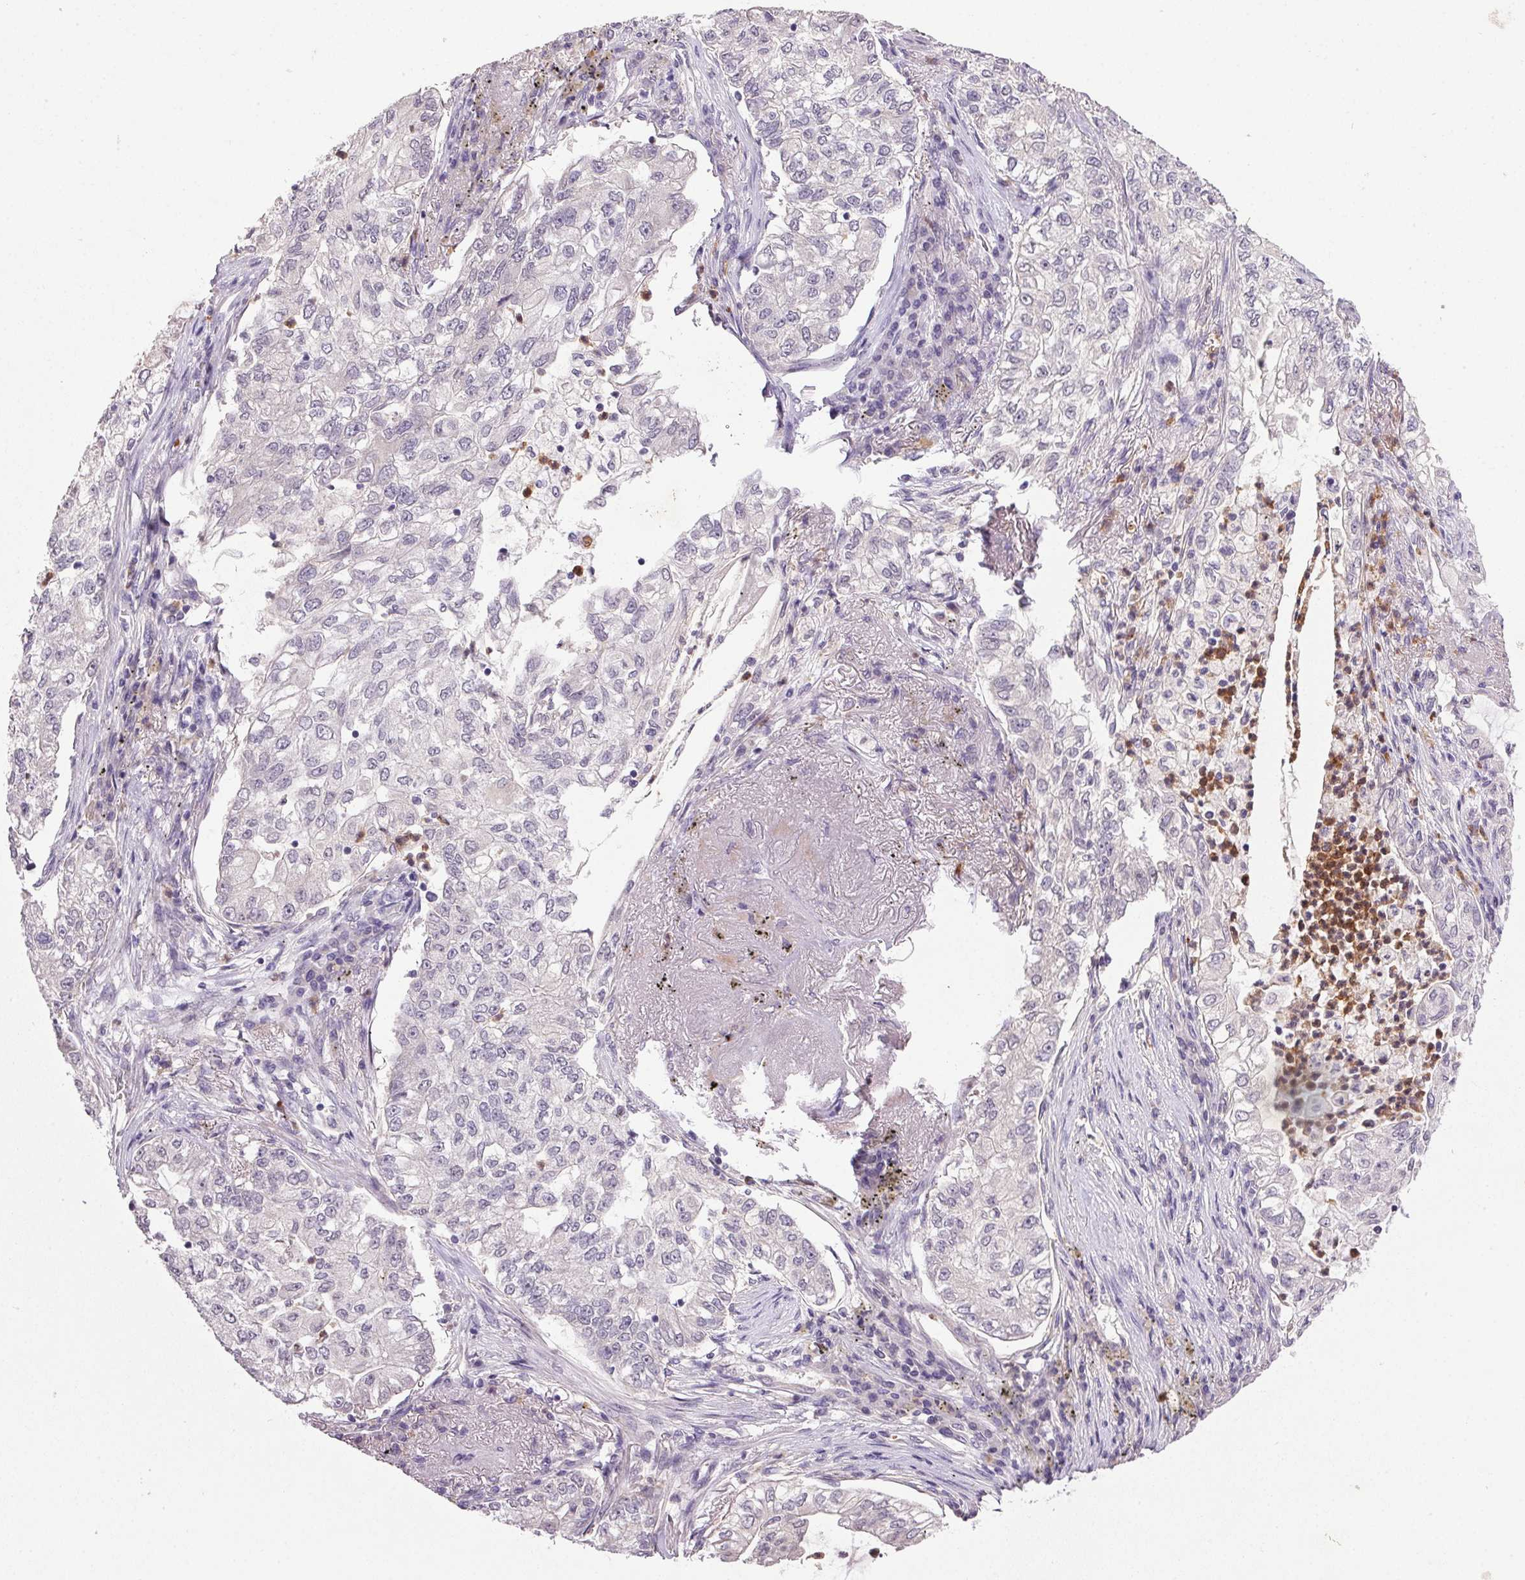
{"staining": {"intensity": "negative", "quantity": "none", "location": "none"}, "tissue": "lung cancer", "cell_type": "Tumor cells", "image_type": "cancer", "snomed": [{"axis": "morphology", "description": "Adenocarcinoma, NOS"}, {"axis": "topography", "description": "Lung"}], "caption": "Tumor cells show no significant staining in lung adenocarcinoma.", "gene": "TRDN", "patient": {"sex": "female", "age": 73}}